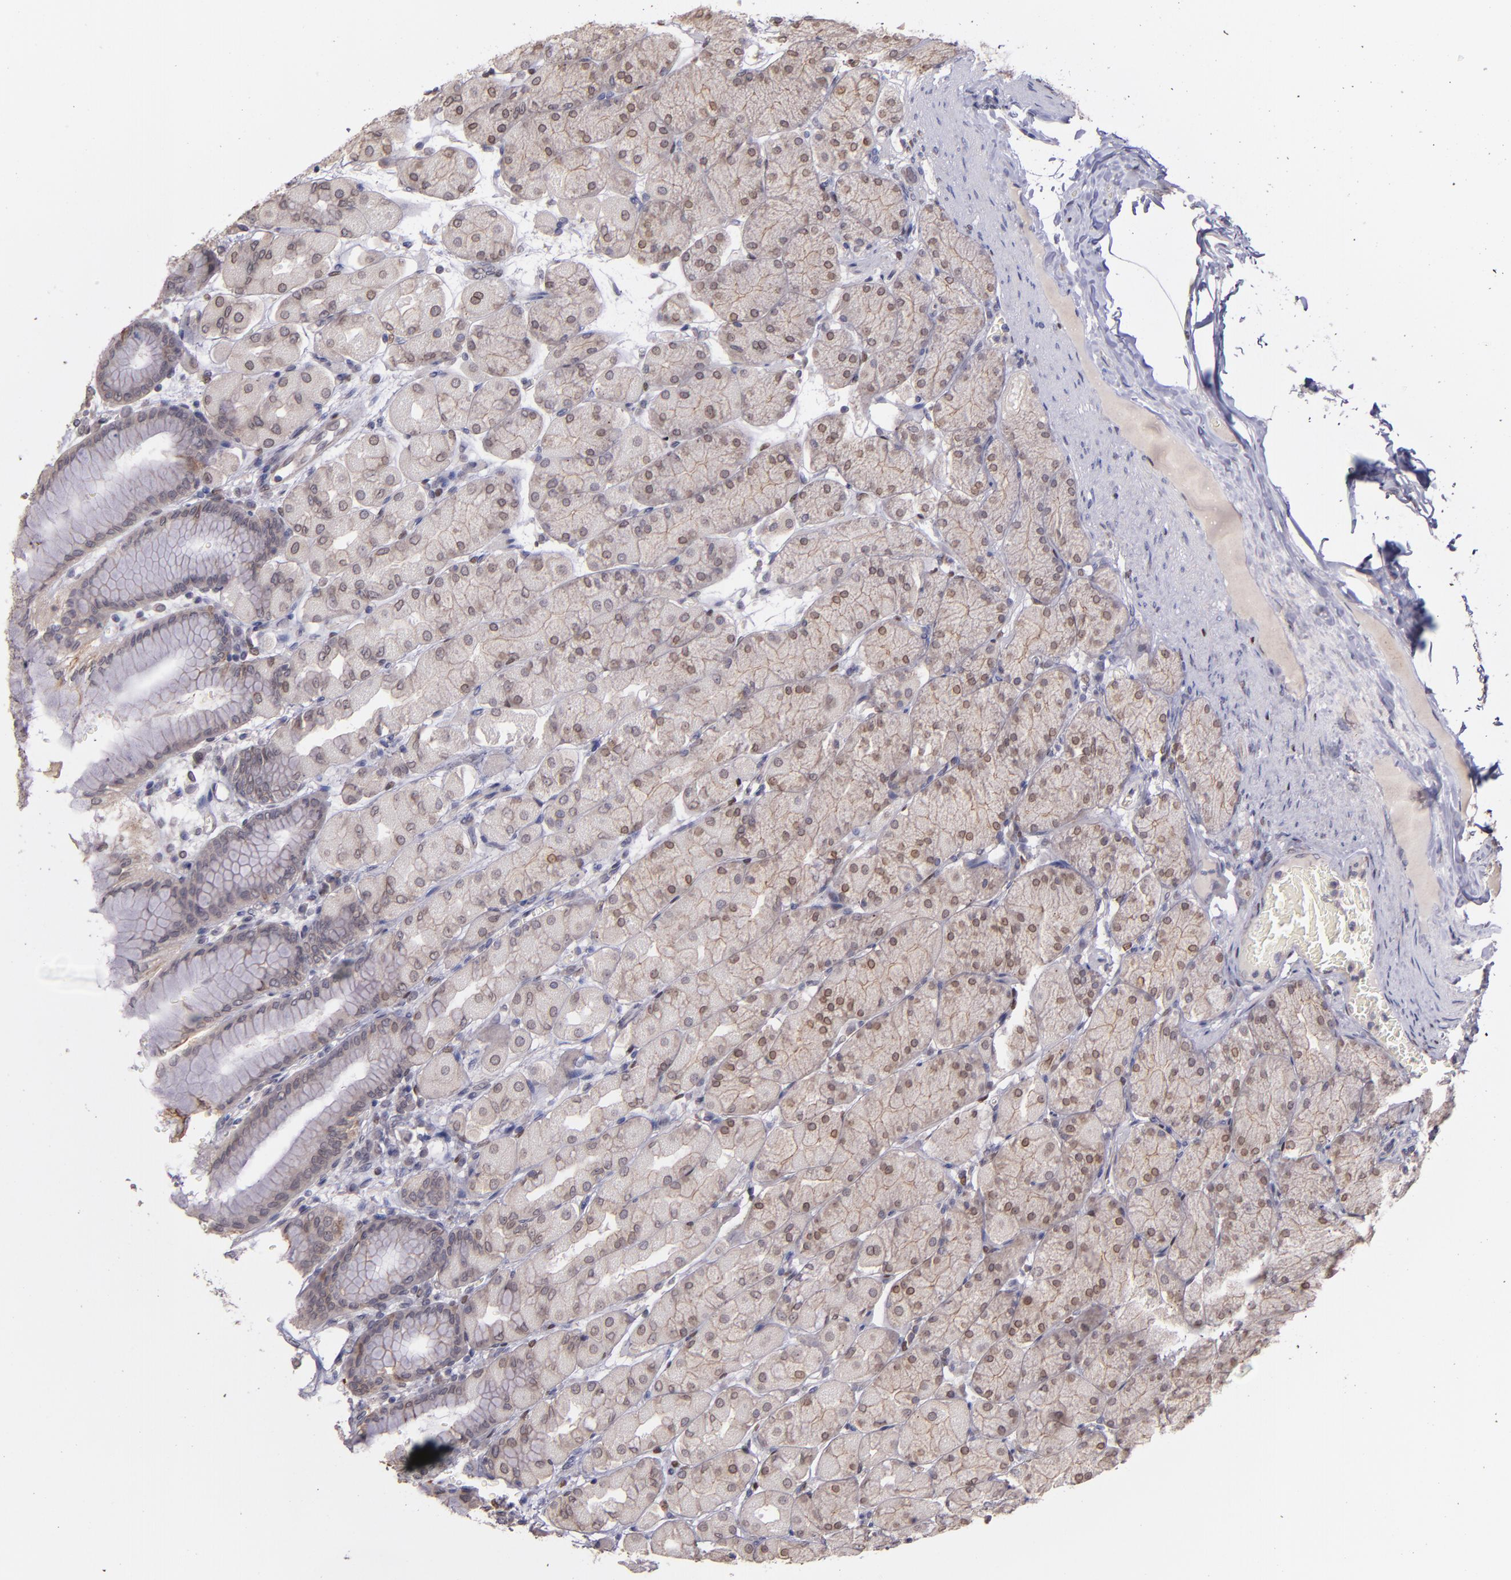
{"staining": {"intensity": "weak", "quantity": ">75%", "location": "cytoplasmic/membranous"}, "tissue": "stomach", "cell_type": "Glandular cells", "image_type": "normal", "snomed": [{"axis": "morphology", "description": "Normal tissue, NOS"}, {"axis": "topography", "description": "Stomach, upper"}], "caption": "IHC staining of benign stomach, which demonstrates low levels of weak cytoplasmic/membranous expression in about >75% of glandular cells indicating weak cytoplasmic/membranous protein expression. The staining was performed using DAB (3,3'-diaminobenzidine) (brown) for protein detection and nuclei were counterstained in hematoxylin (blue).", "gene": "NUP62CL", "patient": {"sex": "female", "age": 56}}